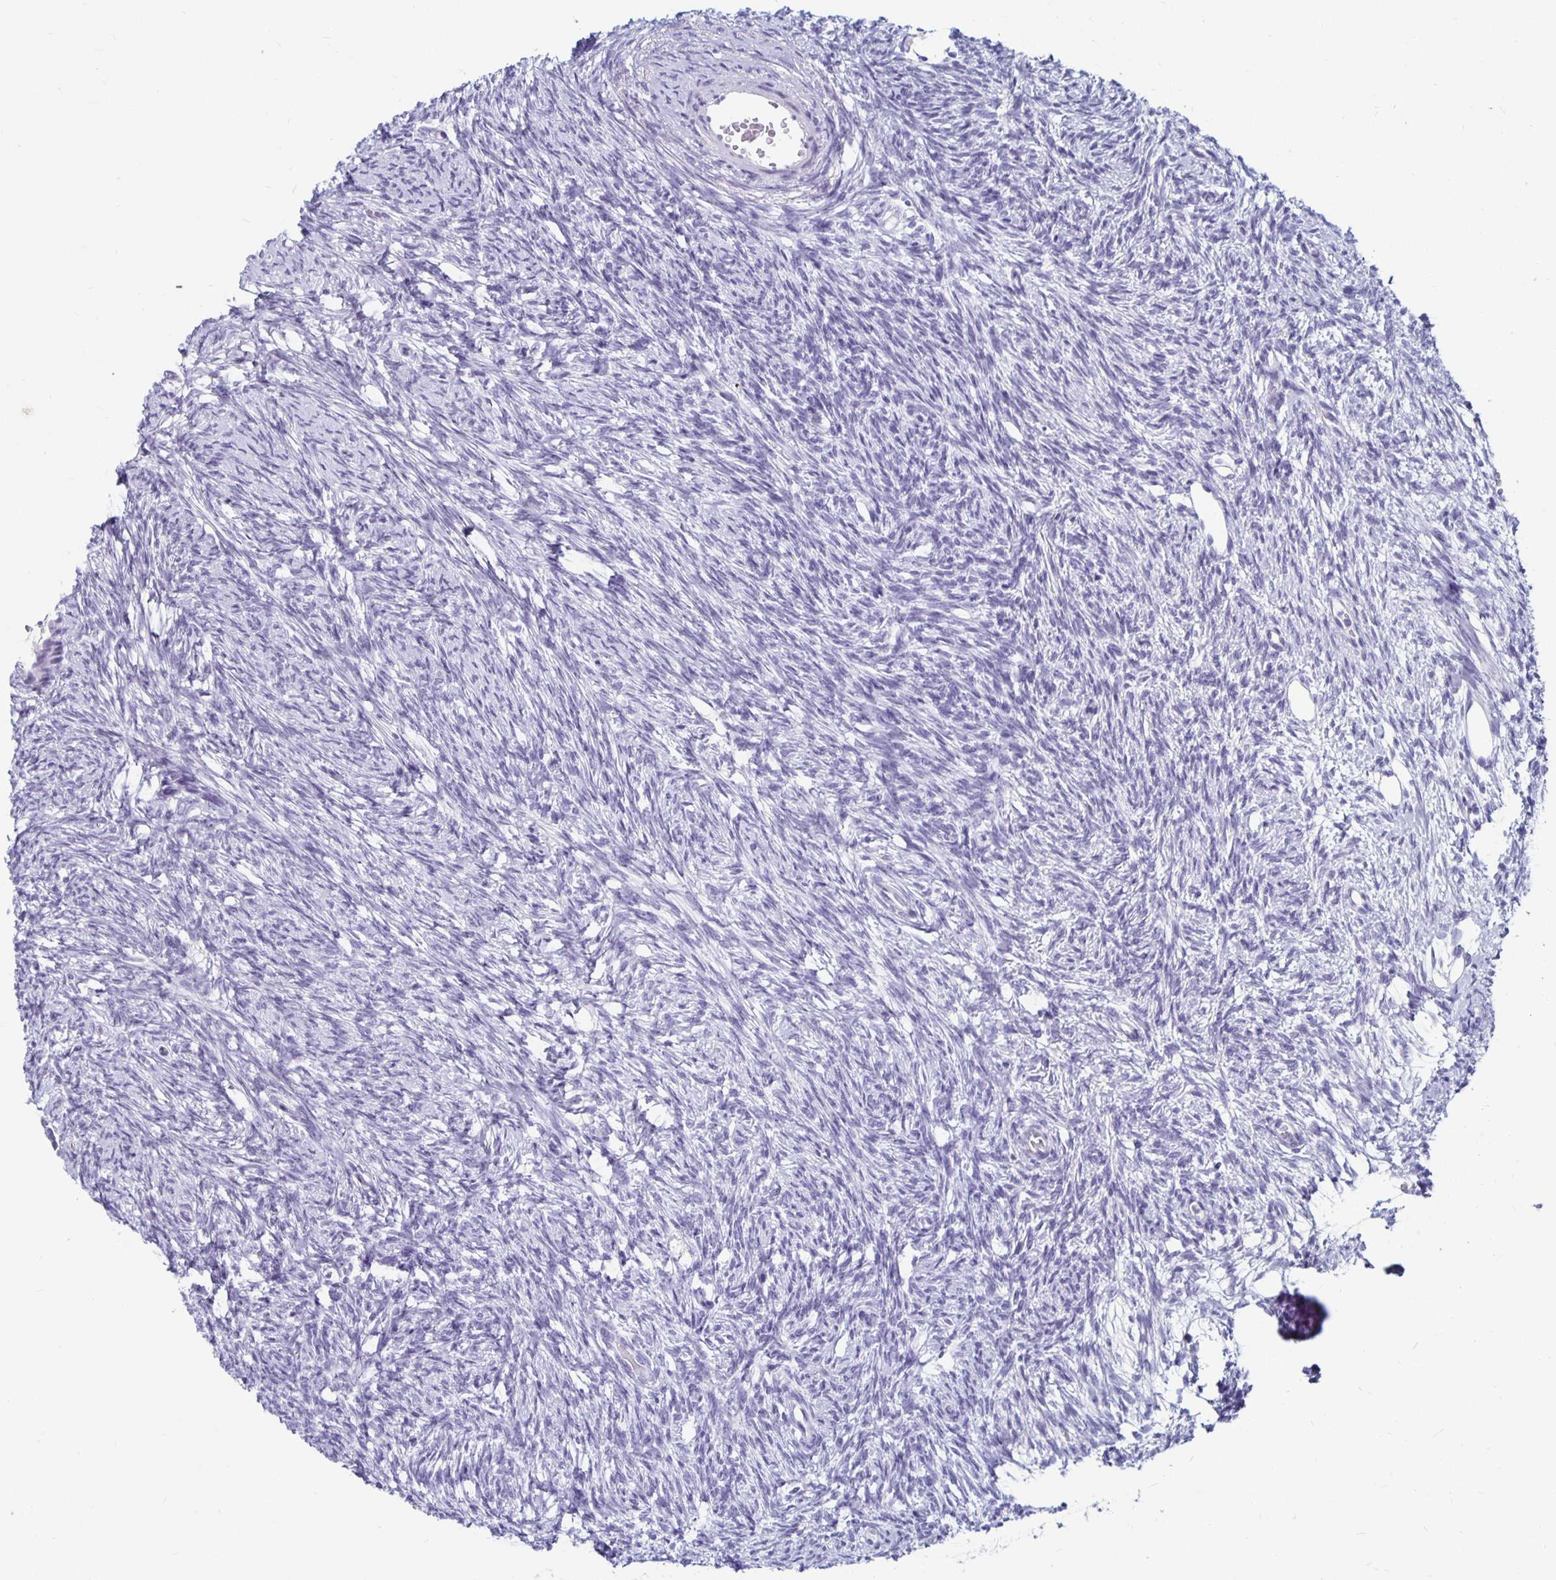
{"staining": {"intensity": "negative", "quantity": "none", "location": "none"}, "tissue": "ovary", "cell_type": "Follicle cells", "image_type": "normal", "snomed": [{"axis": "morphology", "description": "Normal tissue, NOS"}, {"axis": "topography", "description": "Ovary"}], "caption": "Follicle cells show no significant staining in benign ovary. (DAB (3,3'-diaminobenzidine) immunohistochemistry with hematoxylin counter stain).", "gene": "KCNQ2", "patient": {"sex": "female", "age": 33}}